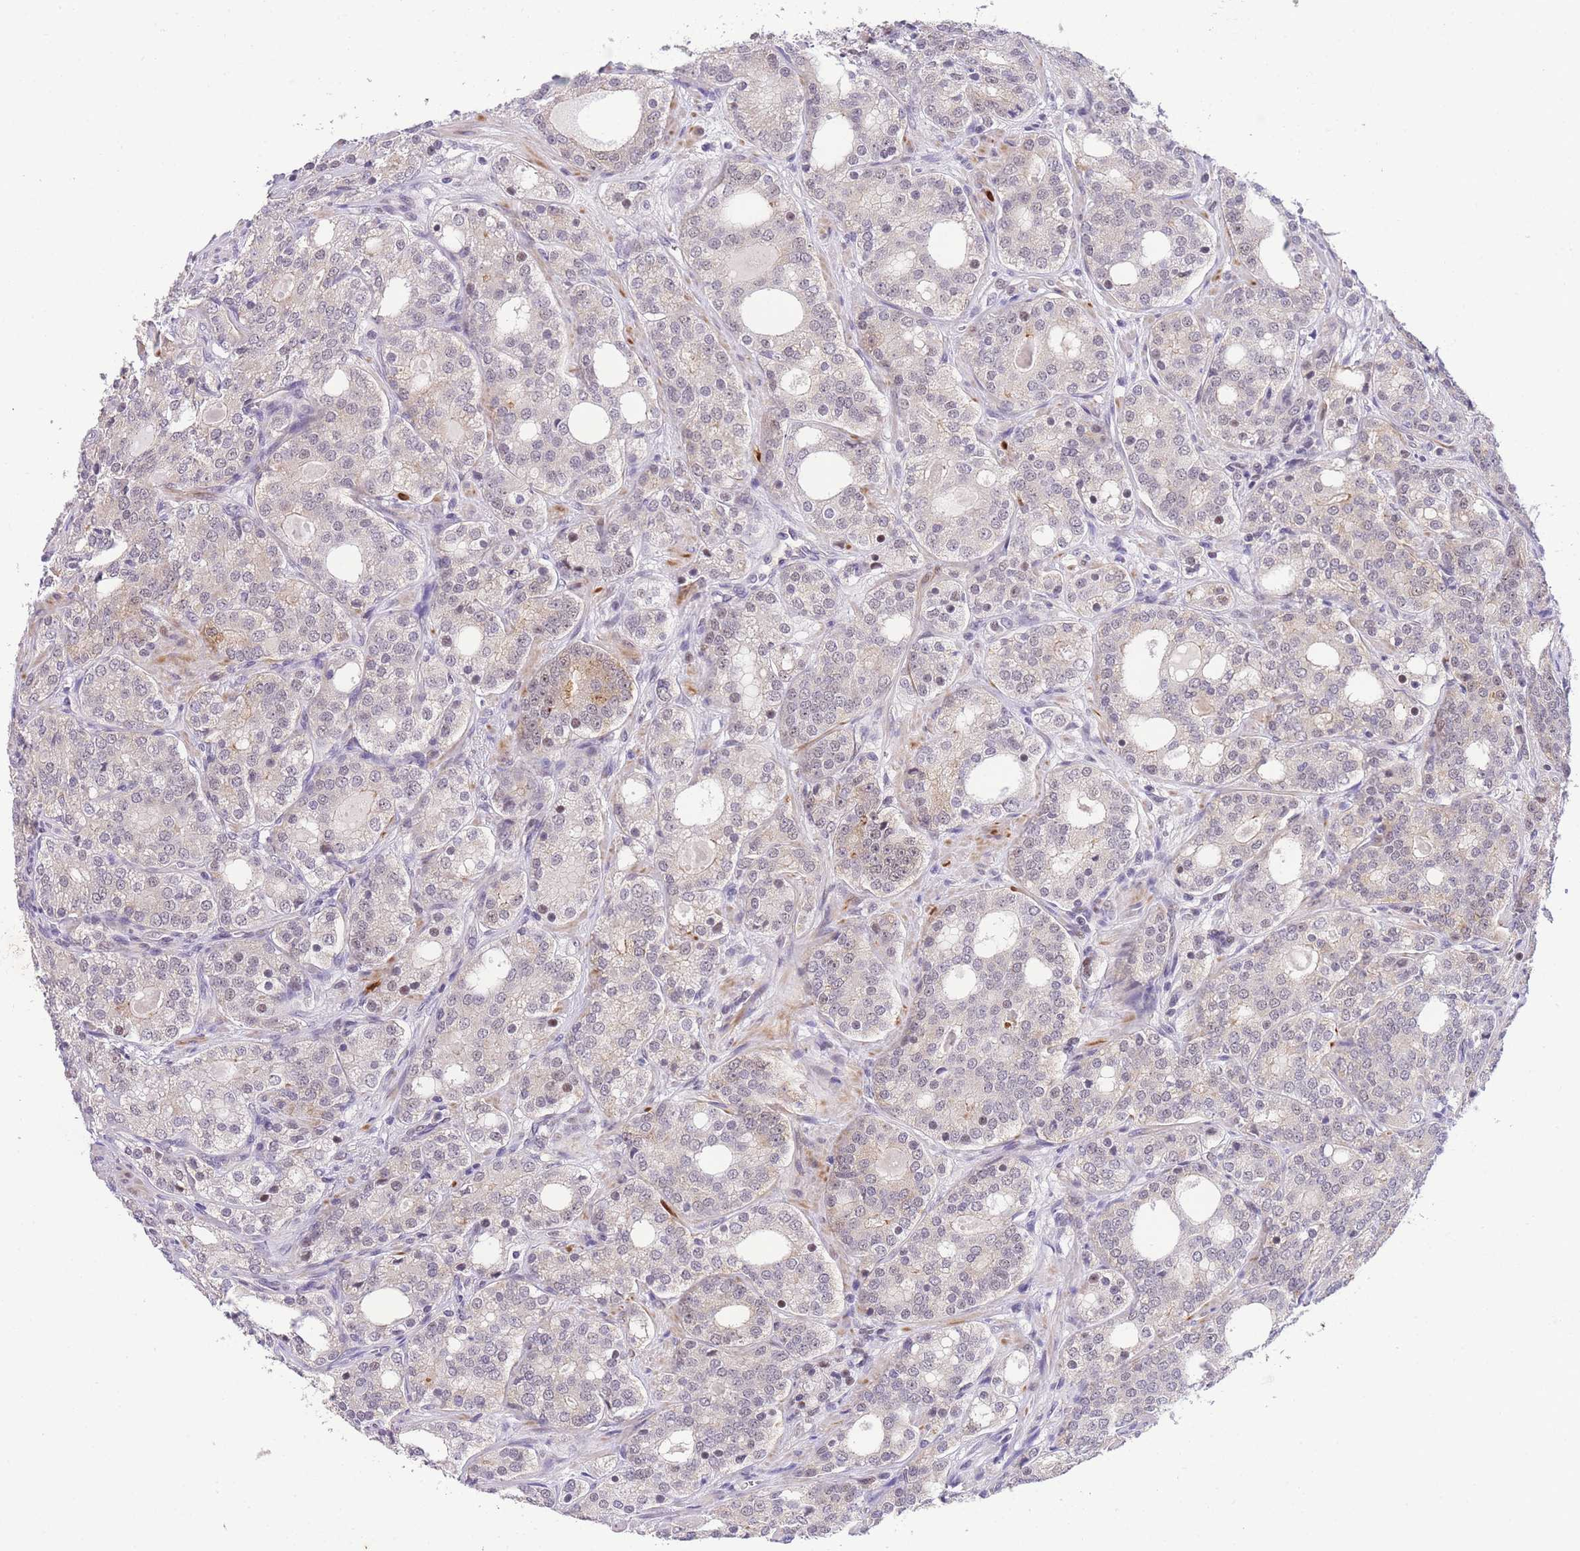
{"staining": {"intensity": "negative", "quantity": "none", "location": "none"}, "tissue": "prostate cancer", "cell_type": "Tumor cells", "image_type": "cancer", "snomed": [{"axis": "morphology", "description": "Adenocarcinoma, High grade"}, {"axis": "topography", "description": "Prostate"}], "caption": "DAB immunohistochemical staining of prostate cancer (adenocarcinoma (high-grade)) displays no significant positivity in tumor cells. (DAB IHC, high magnification).", "gene": "SLC35F2", "patient": {"sex": "male", "age": 64}}